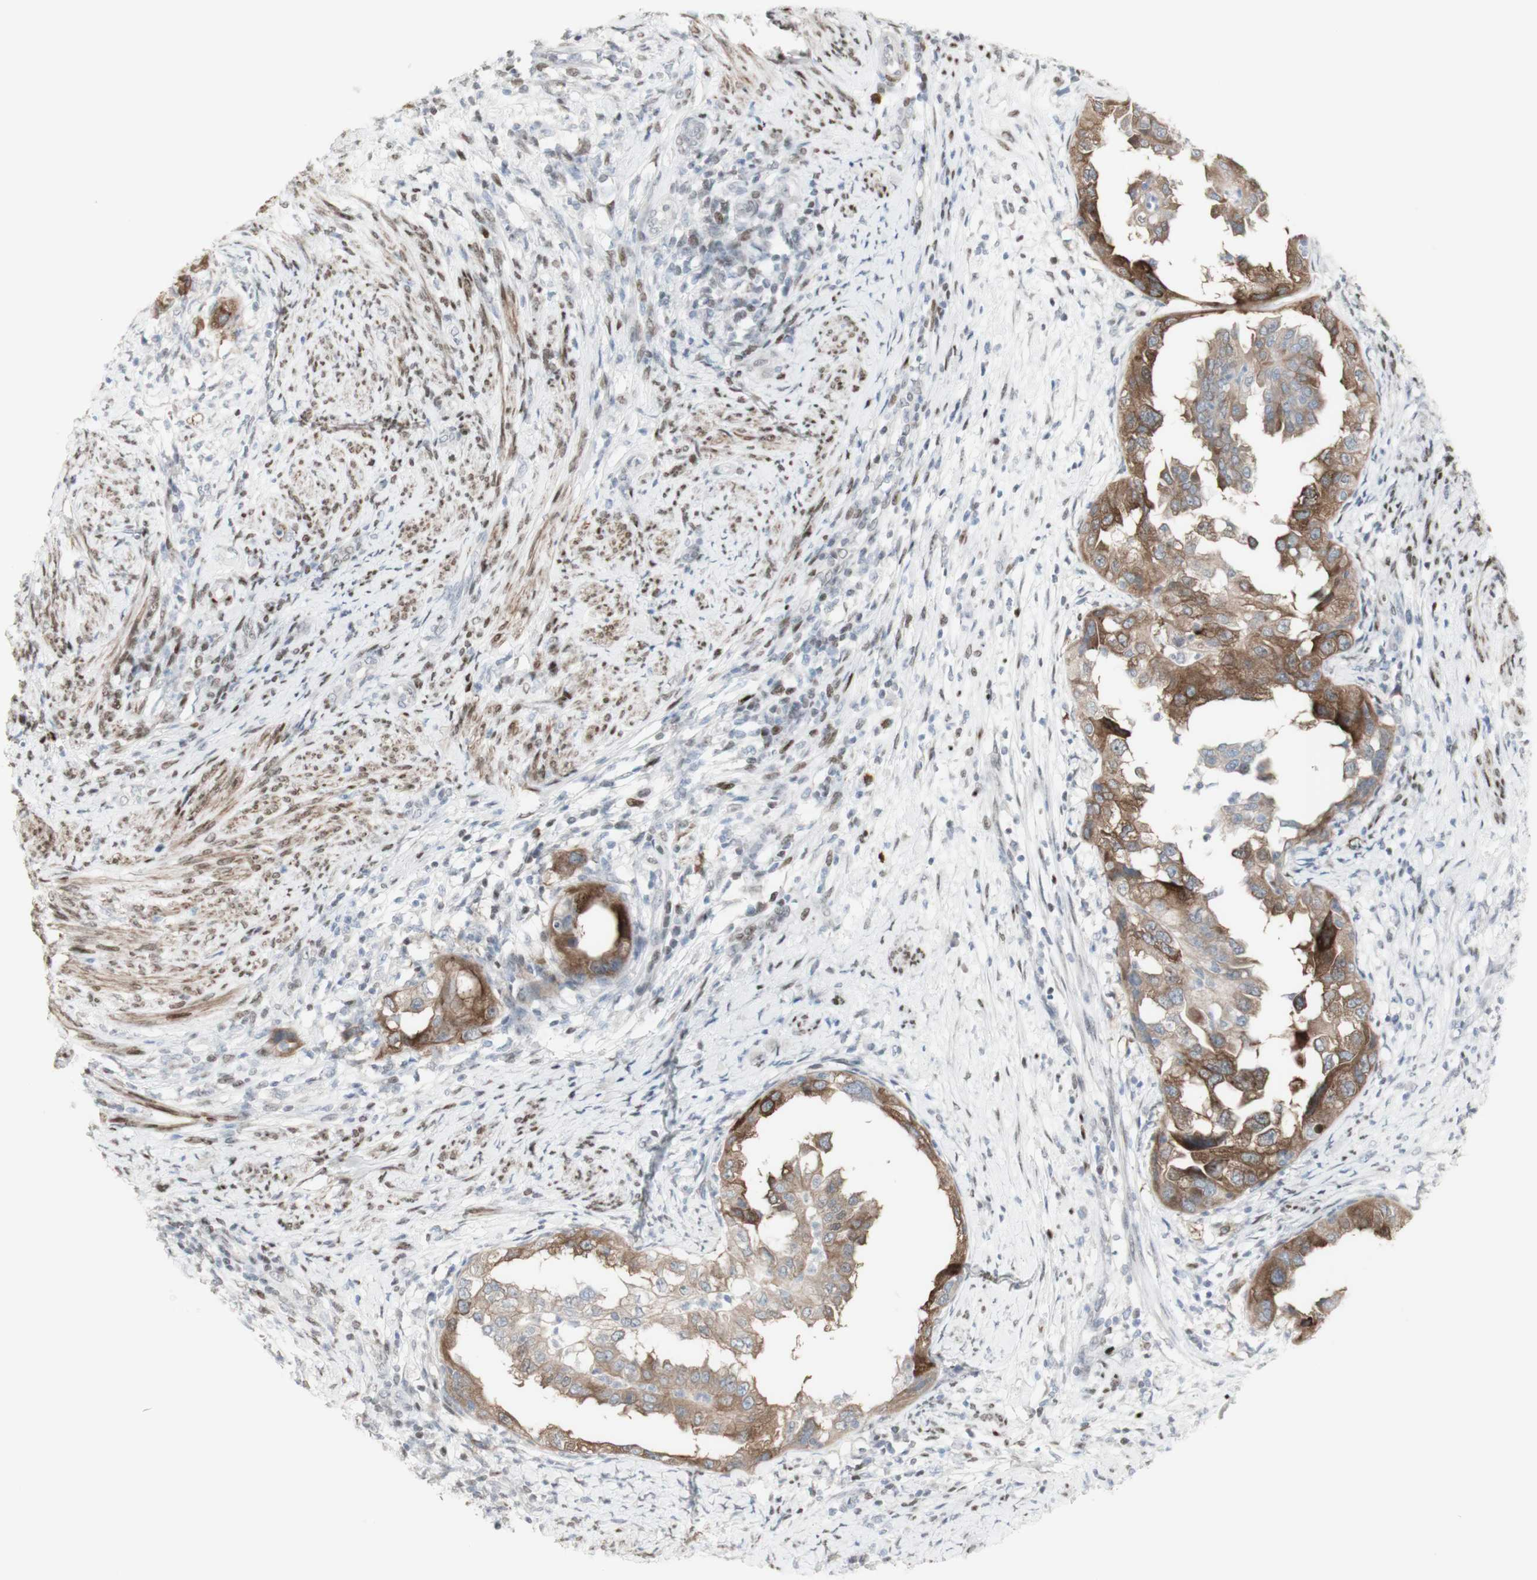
{"staining": {"intensity": "moderate", "quantity": ">75%", "location": "cytoplasmic/membranous"}, "tissue": "endometrial cancer", "cell_type": "Tumor cells", "image_type": "cancer", "snomed": [{"axis": "morphology", "description": "Adenocarcinoma, NOS"}, {"axis": "topography", "description": "Endometrium"}], "caption": "Immunohistochemical staining of adenocarcinoma (endometrial) exhibits moderate cytoplasmic/membranous protein positivity in about >75% of tumor cells.", "gene": "C1orf116", "patient": {"sex": "female", "age": 85}}